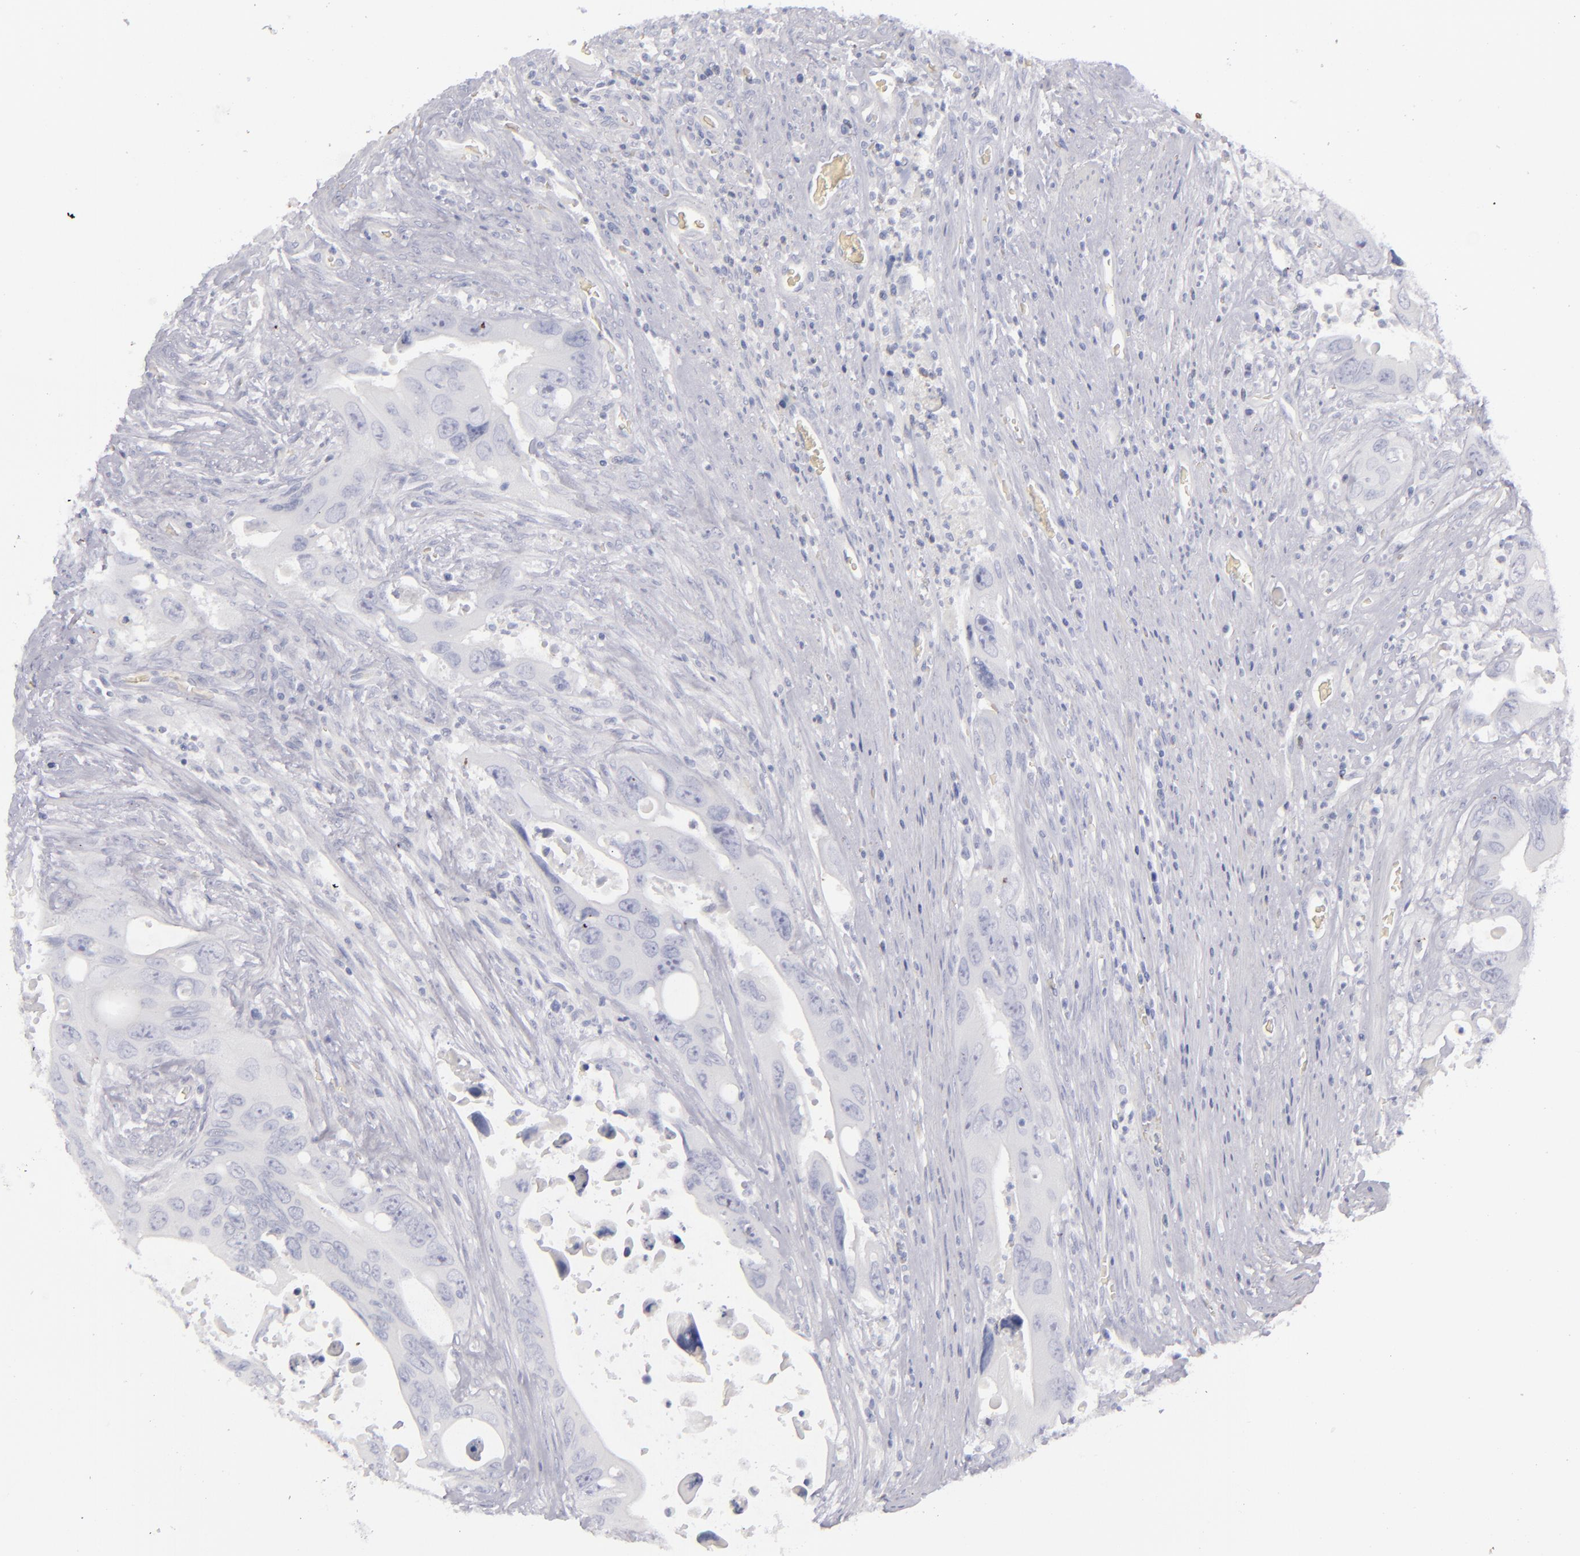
{"staining": {"intensity": "negative", "quantity": "none", "location": "none"}, "tissue": "colorectal cancer", "cell_type": "Tumor cells", "image_type": "cancer", "snomed": [{"axis": "morphology", "description": "Adenocarcinoma, NOS"}, {"axis": "topography", "description": "Rectum"}], "caption": "Immunohistochemistry (IHC) photomicrograph of colorectal adenocarcinoma stained for a protein (brown), which reveals no expression in tumor cells.", "gene": "CD22", "patient": {"sex": "male", "age": 70}}